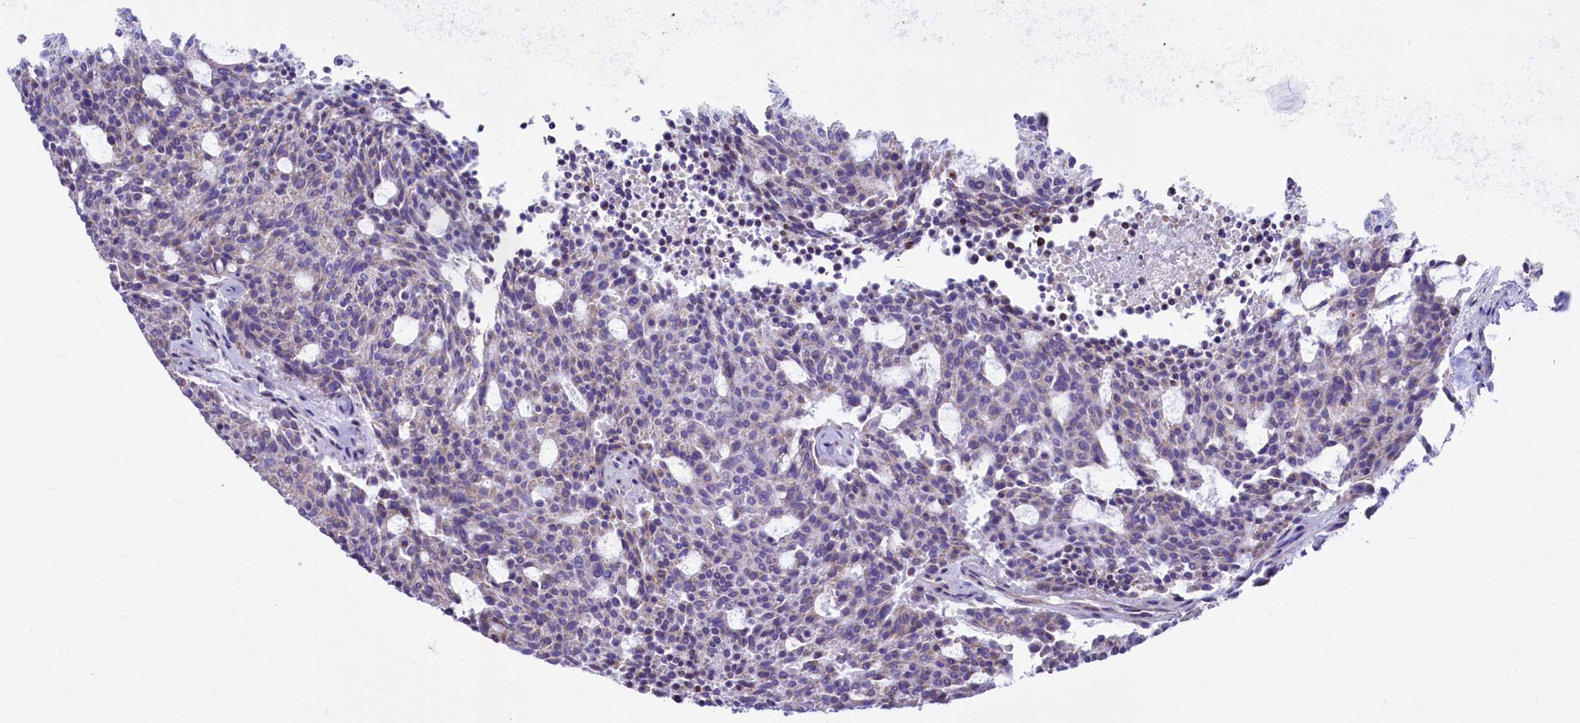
{"staining": {"intensity": "weak", "quantity": "<25%", "location": "cytoplasmic/membranous"}, "tissue": "carcinoid", "cell_type": "Tumor cells", "image_type": "cancer", "snomed": [{"axis": "morphology", "description": "Carcinoid, malignant, NOS"}, {"axis": "topography", "description": "Pancreas"}], "caption": "A high-resolution micrograph shows immunohistochemistry staining of malignant carcinoid, which demonstrates no significant positivity in tumor cells.", "gene": "VWCE", "patient": {"sex": "female", "age": 54}}